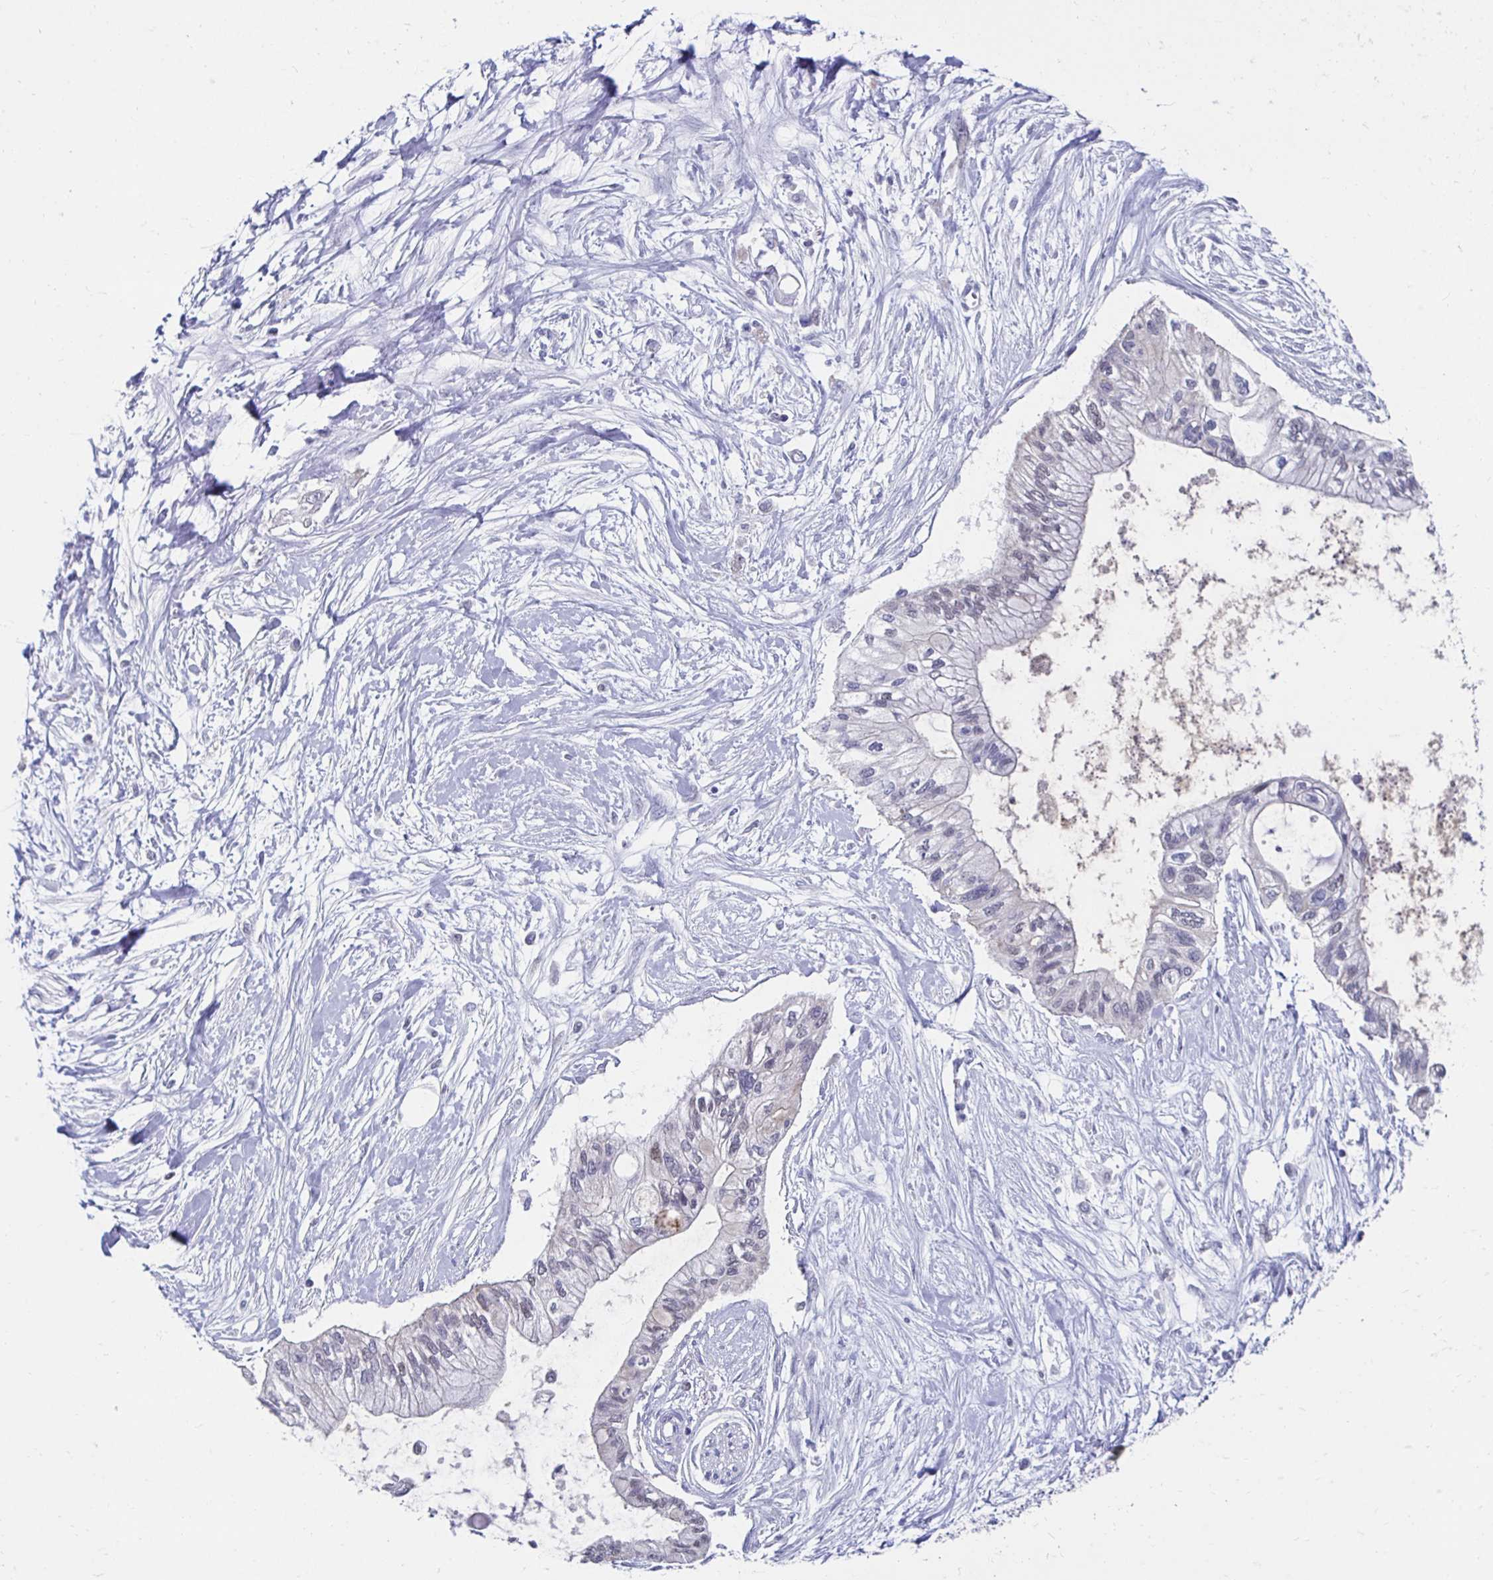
{"staining": {"intensity": "negative", "quantity": "none", "location": "none"}, "tissue": "pancreatic cancer", "cell_type": "Tumor cells", "image_type": "cancer", "snomed": [{"axis": "morphology", "description": "Adenocarcinoma, NOS"}, {"axis": "topography", "description": "Pancreas"}], "caption": "A micrograph of adenocarcinoma (pancreatic) stained for a protein exhibits no brown staining in tumor cells.", "gene": "NOCT", "patient": {"sex": "female", "age": 77}}